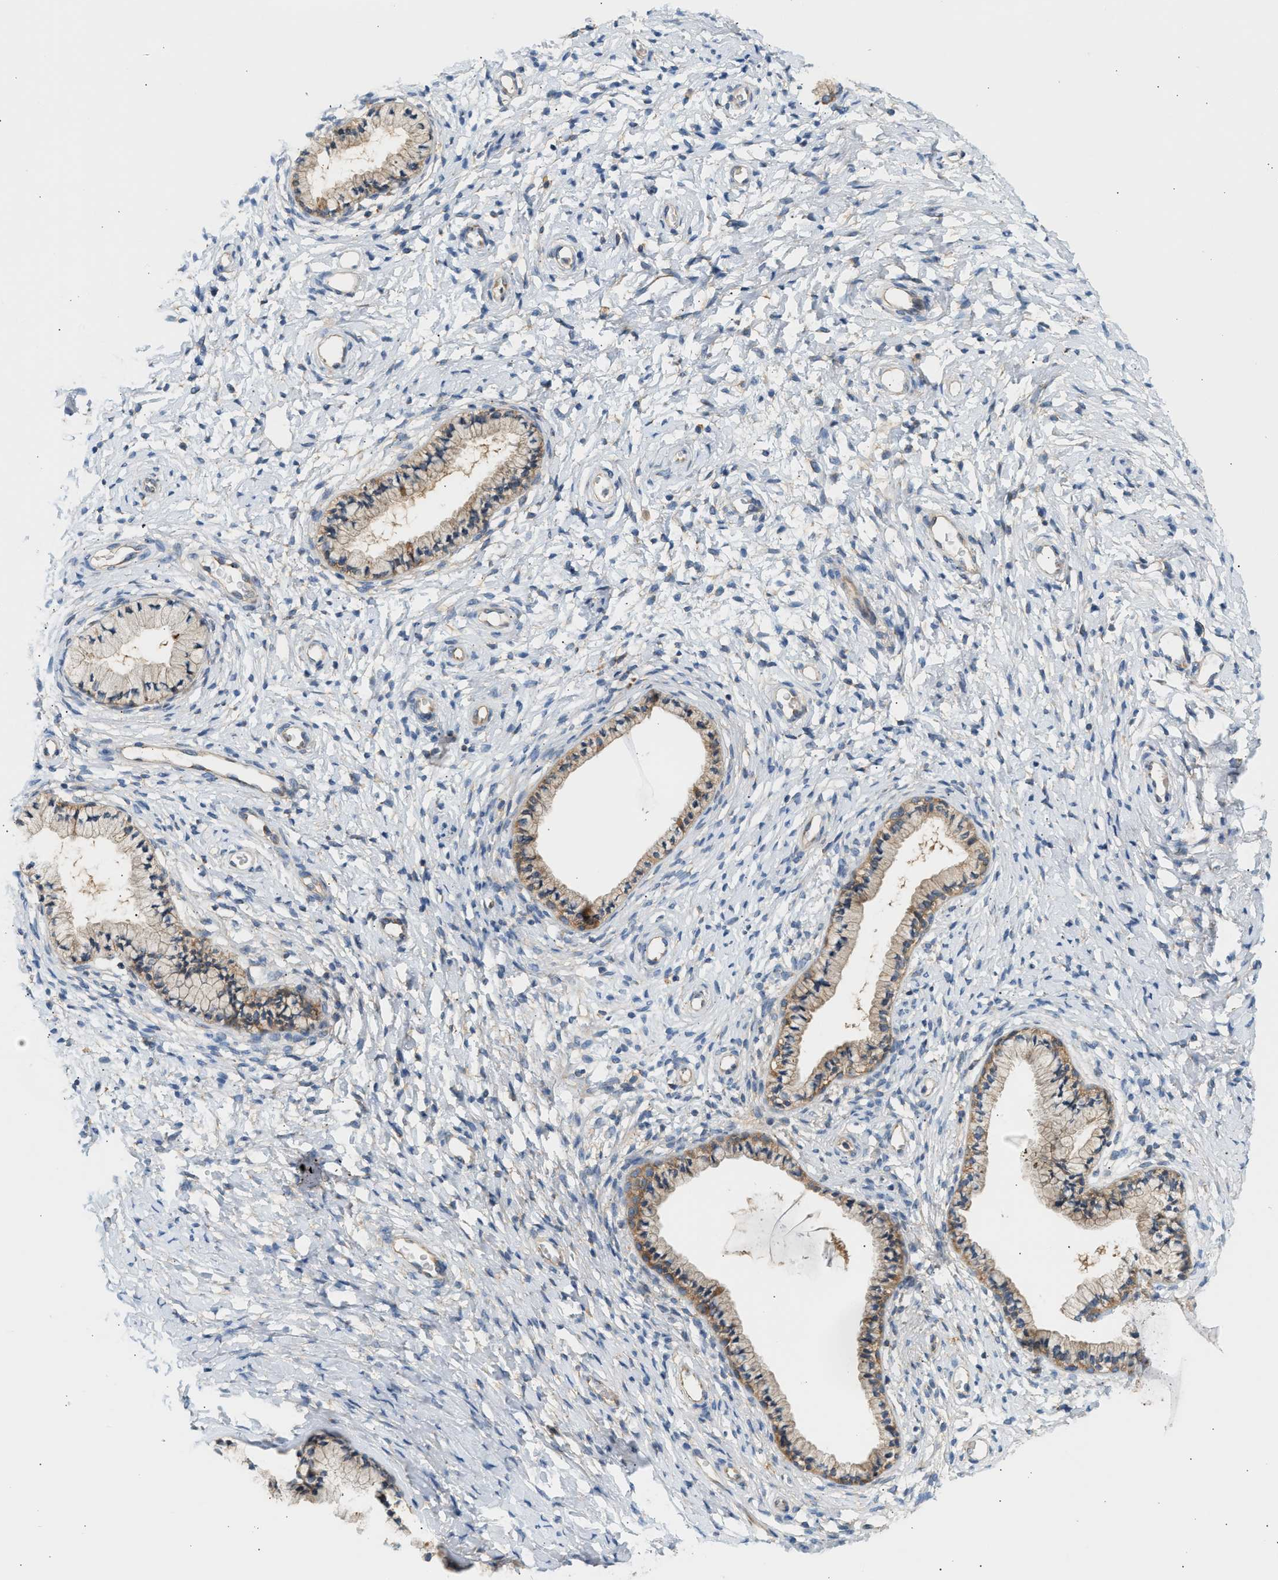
{"staining": {"intensity": "moderate", "quantity": ">75%", "location": "cytoplasmic/membranous"}, "tissue": "cervix", "cell_type": "Glandular cells", "image_type": "normal", "snomed": [{"axis": "morphology", "description": "Normal tissue, NOS"}, {"axis": "topography", "description": "Cervix"}], "caption": "A photomicrograph of human cervix stained for a protein demonstrates moderate cytoplasmic/membranous brown staining in glandular cells. Ihc stains the protein of interest in brown and the nuclei are stained blue.", "gene": "PAFAH1B1", "patient": {"sex": "female", "age": 72}}